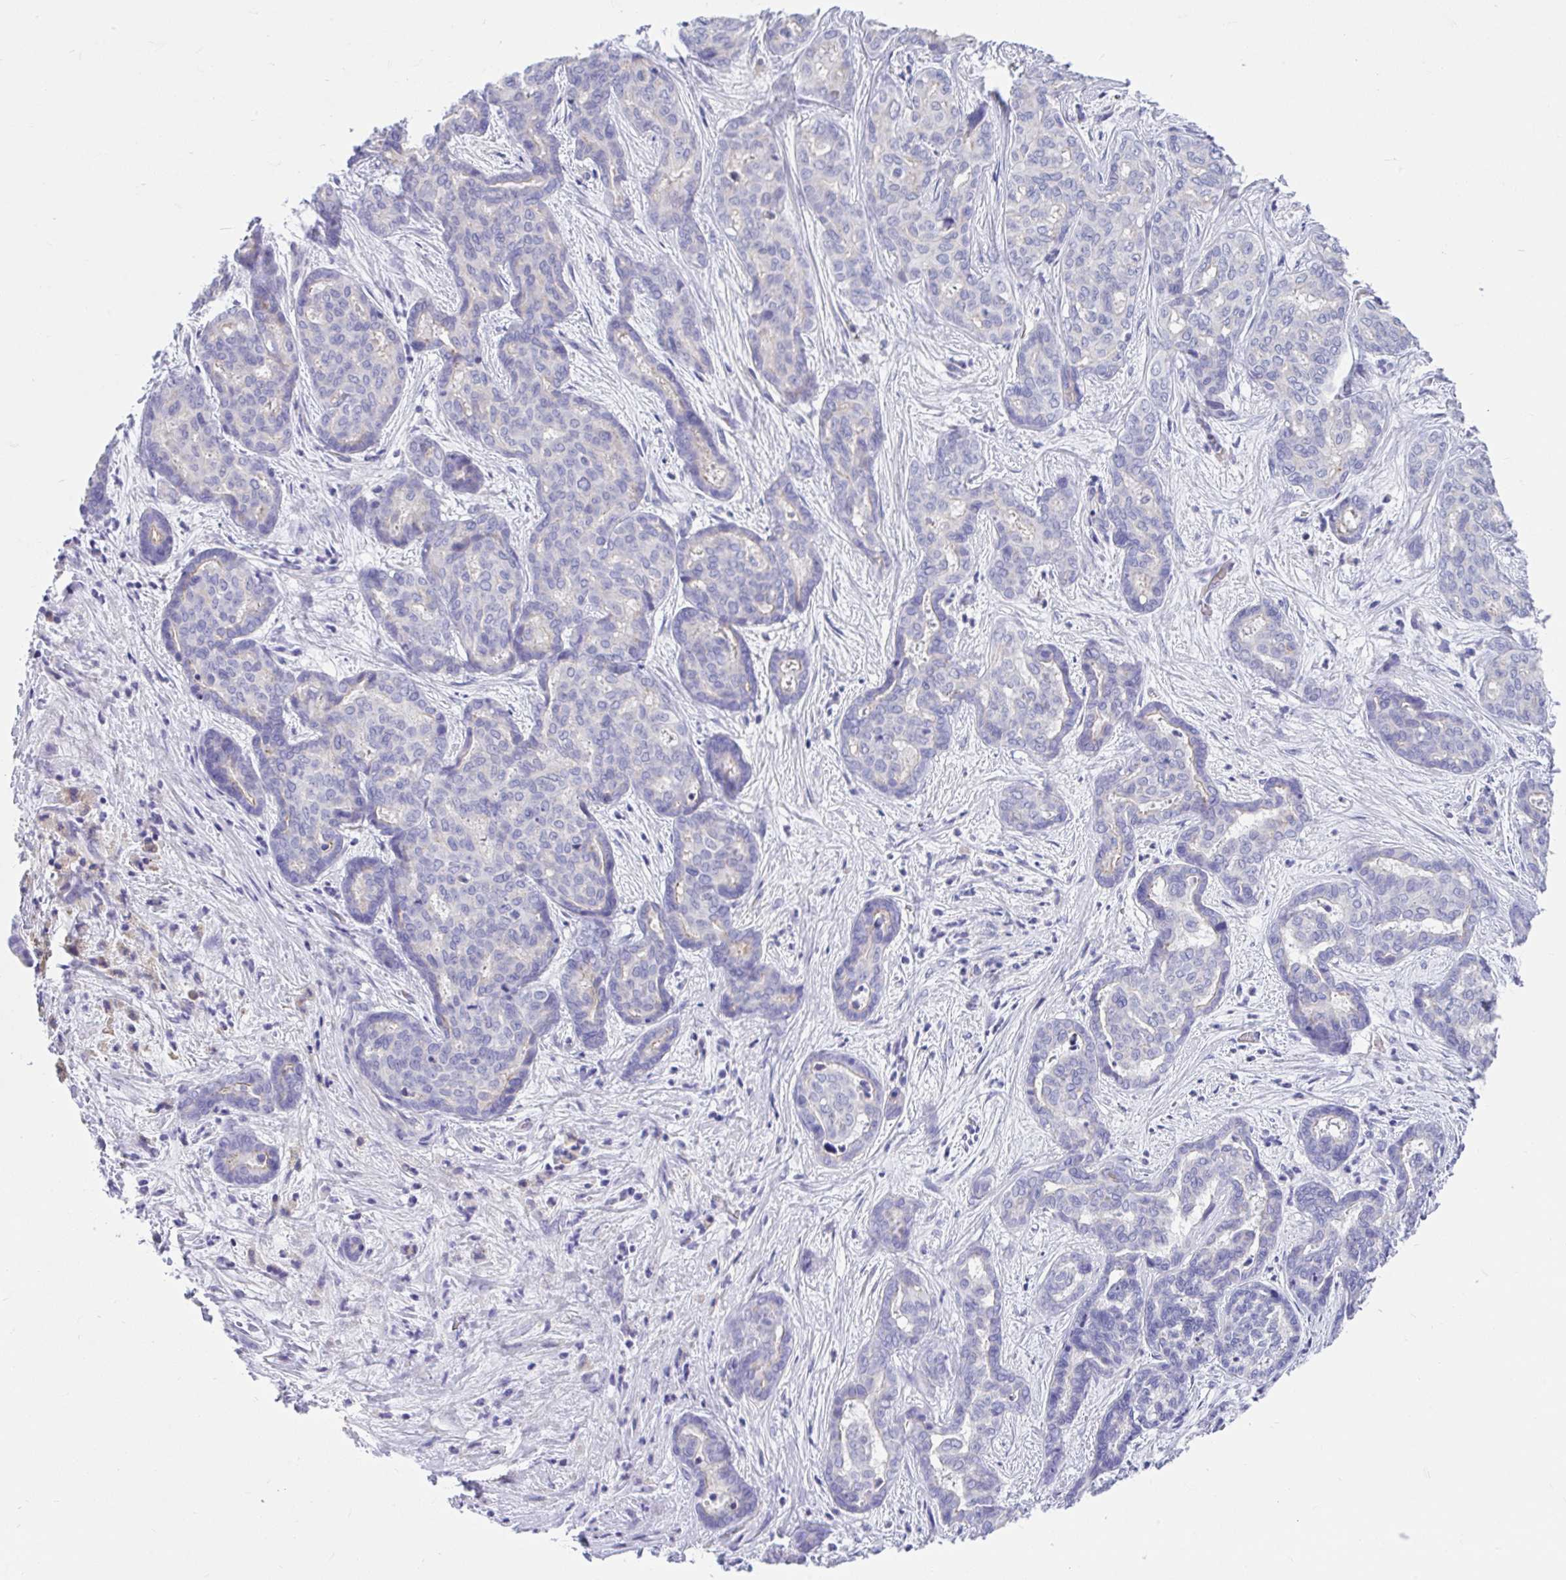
{"staining": {"intensity": "negative", "quantity": "none", "location": "none"}, "tissue": "liver cancer", "cell_type": "Tumor cells", "image_type": "cancer", "snomed": [{"axis": "morphology", "description": "Cholangiocarcinoma"}, {"axis": "topography", "description": "Liver"}], "caption": "Image shows no protein positivity in tumor cells of cholangiocarcinoma (liver) tissue.", "gene": "CCSAP", "patient": {"sex": "female", "age": 64}}